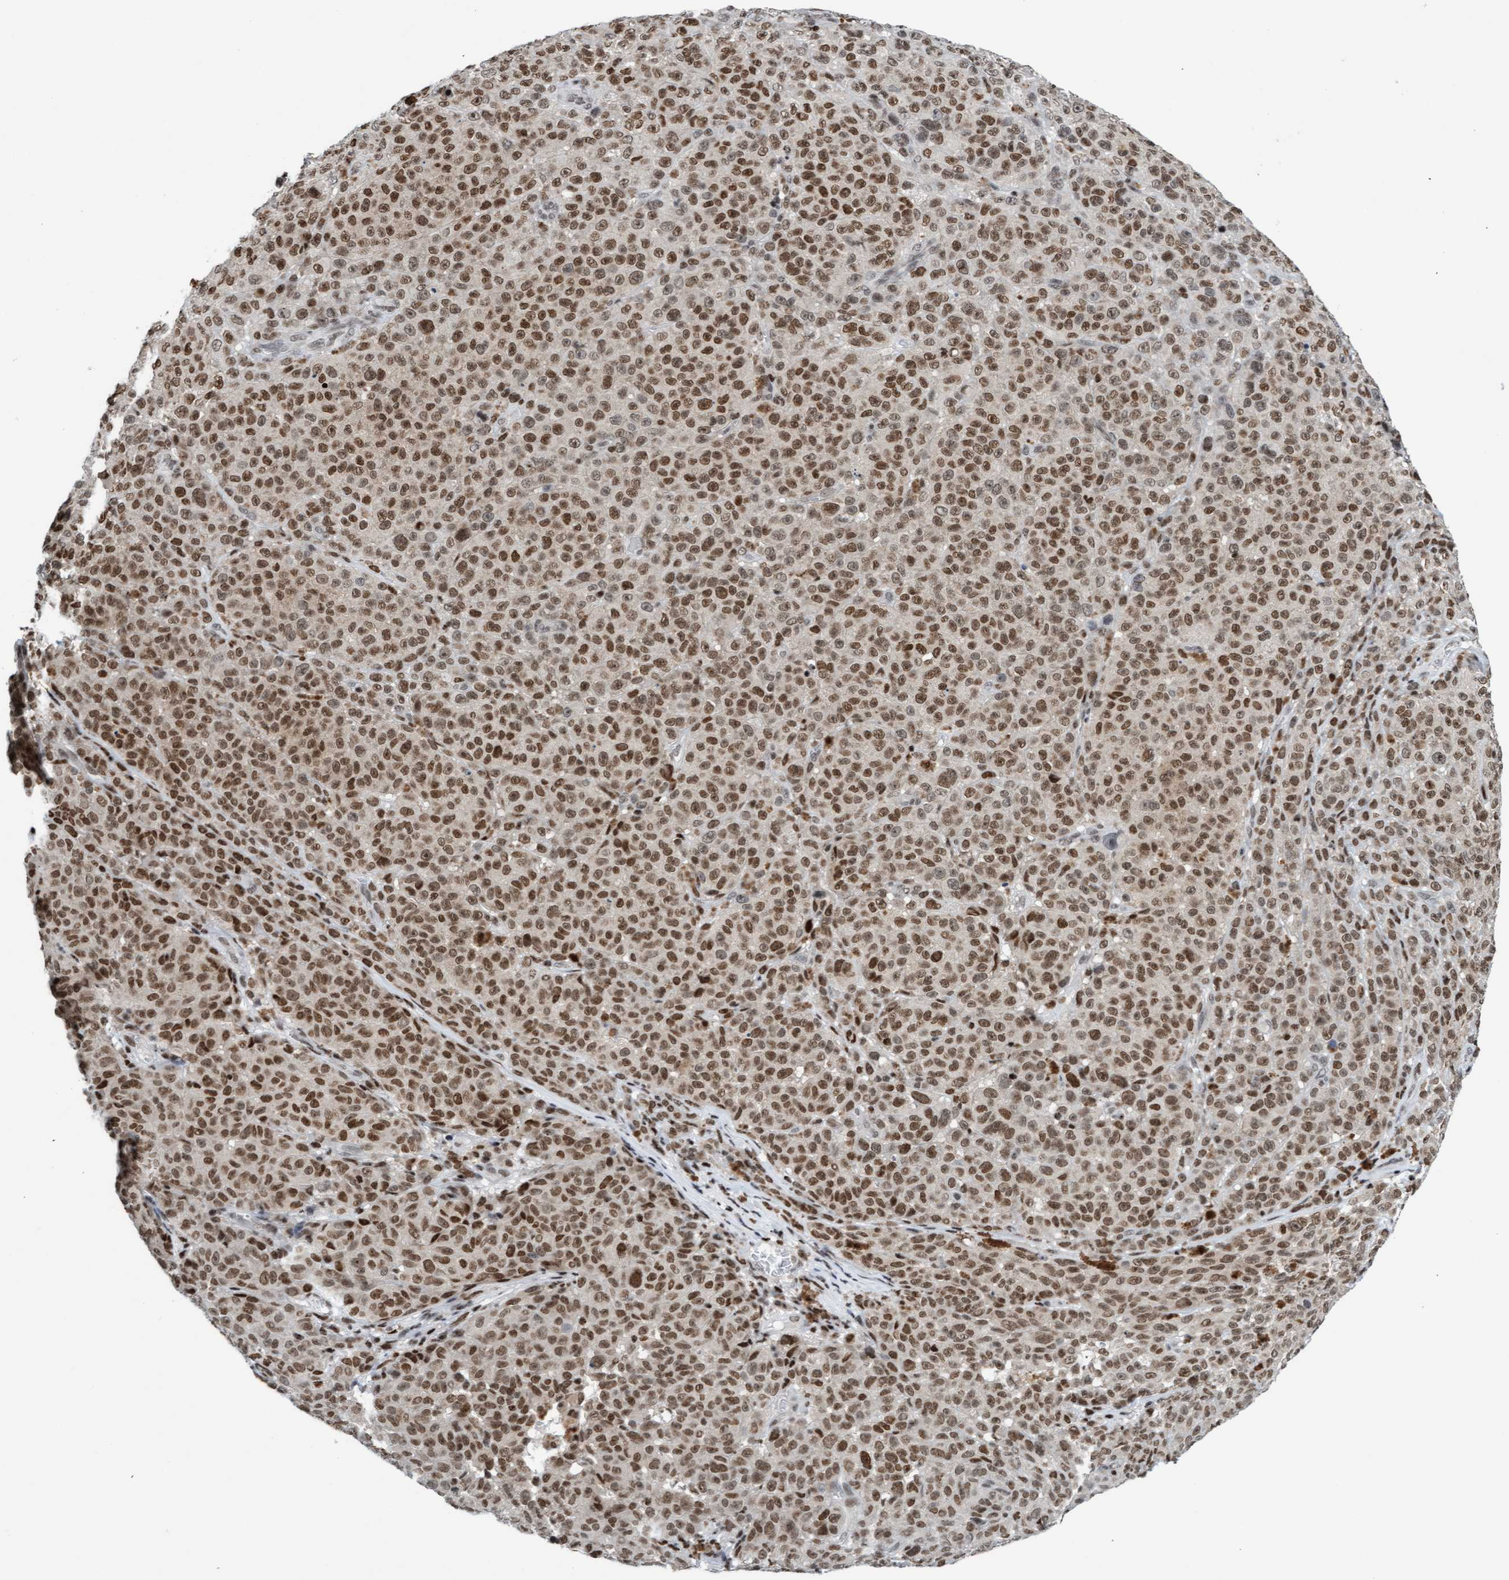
{"staining": {"intensity": "moderate", "quantity": ">75%", "location": "nuclear"}, "tissue": "melanoma", "cell_type": "Tumor cells", "image_type": "cancer", "snomed": [{"axis": "morphology", "description": "Malignant melanoma, NOS"}, {"axis": "topography", "description": "Skin"}], "caption": "Malignant melanoma stained for a protein demonstrates moderate nuclear positivity in tumor cells. Nuclei are stained in blue.", "gene": "GLRX2", "patient": {"sex": "female", "age": 82}}